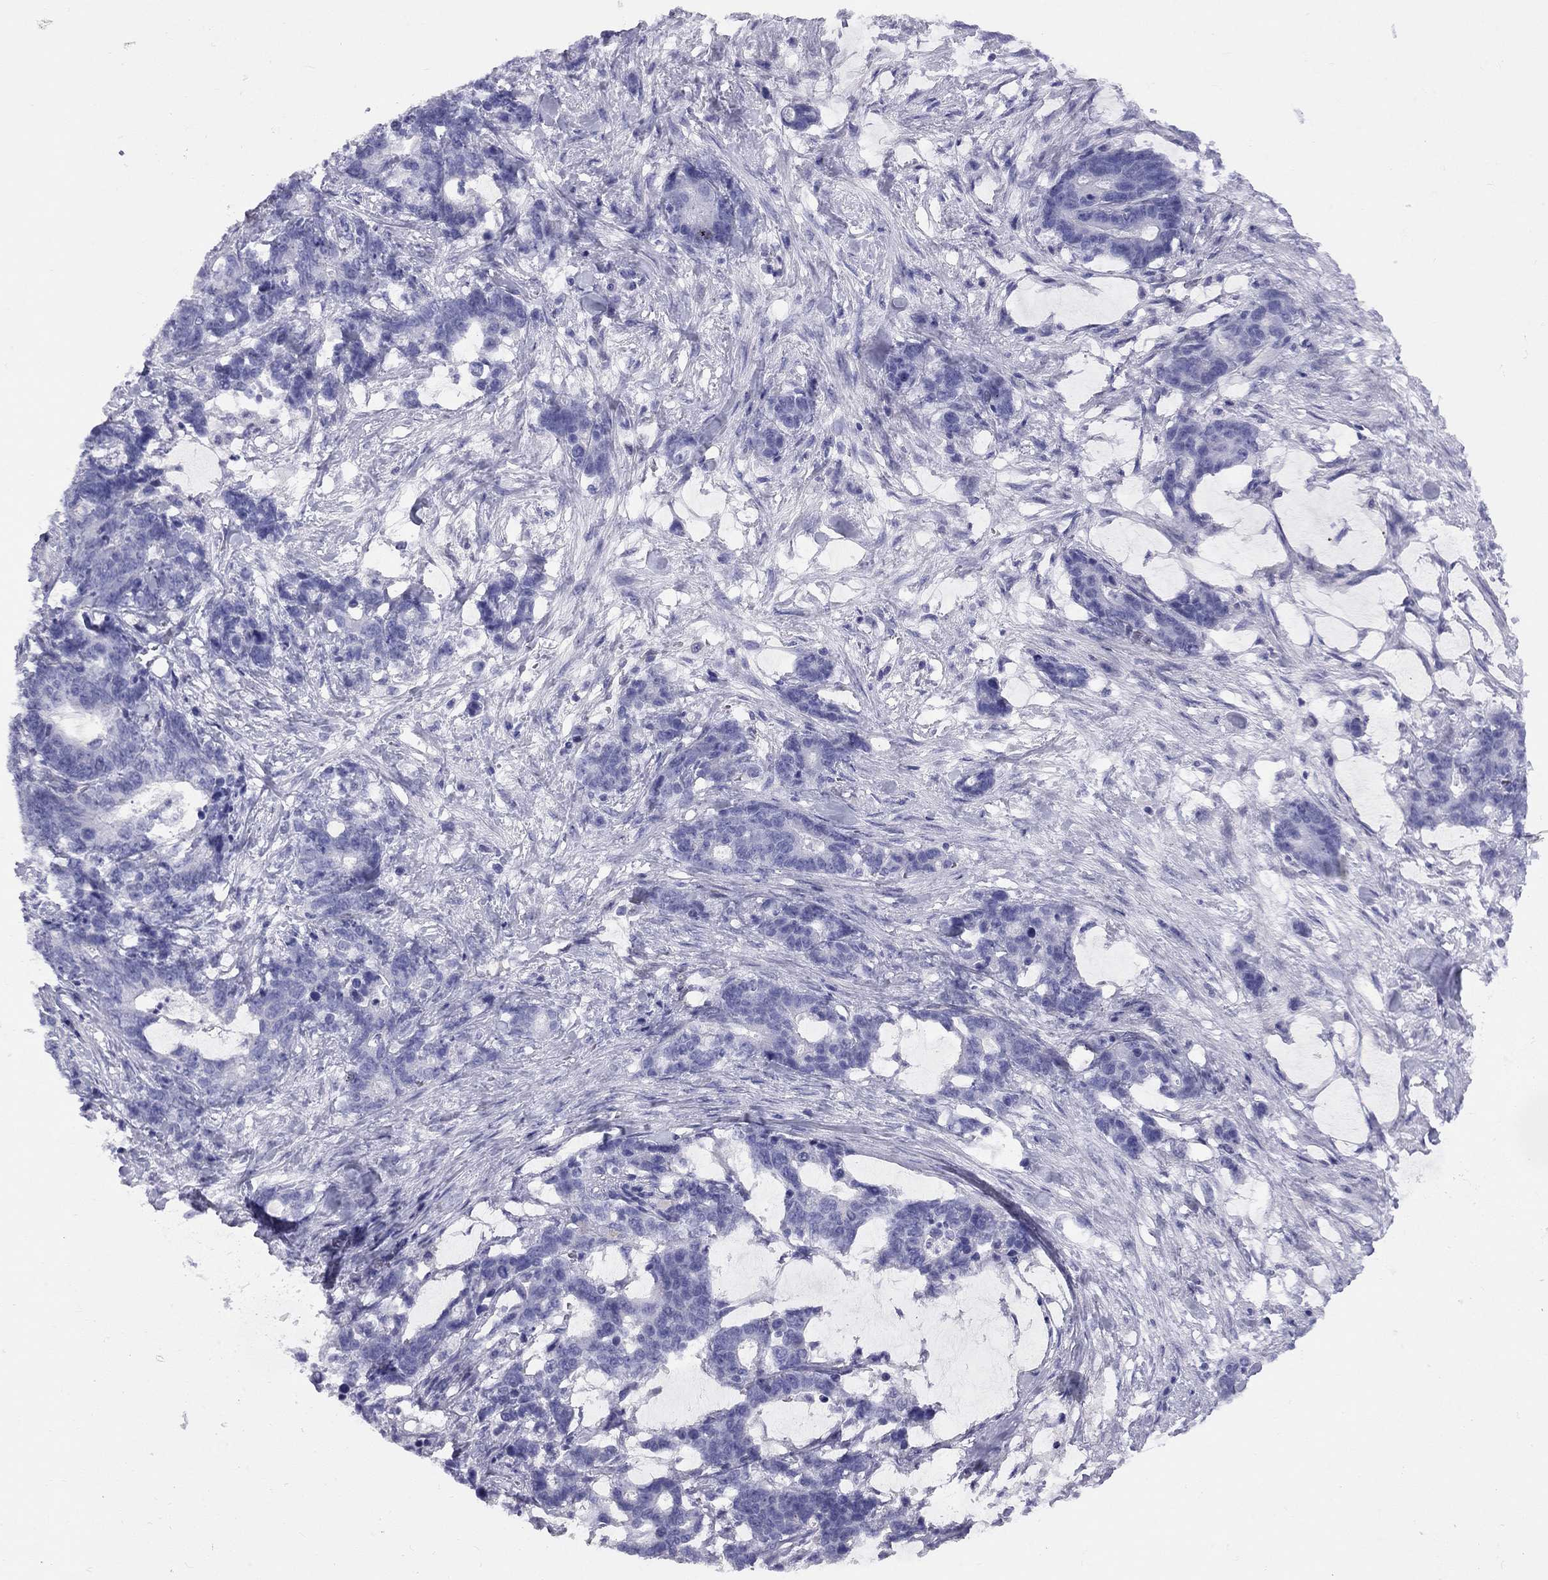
{"staining": {"intensity": "negative", "quantity": "none", "location": "none"}, "tissue": "stomach cancer", "cell_type": "Tumor cells", "image_type": "cancer", "snomed": [{"axis": "morphology", "description": "Normal tissue, NOS"}, {"axis": "morphology", "description": "Adenocarcinoma, NOS"}, {"axis": "topography", "description": "Stomach"}], "caption": "Human adenocarcinoma (stomach) stained for a protein using immunohistochemistry demonstrates no expression in tumor cells.", "gene": "FSCN3", "patient": {"sex": "female", "age": 64}}